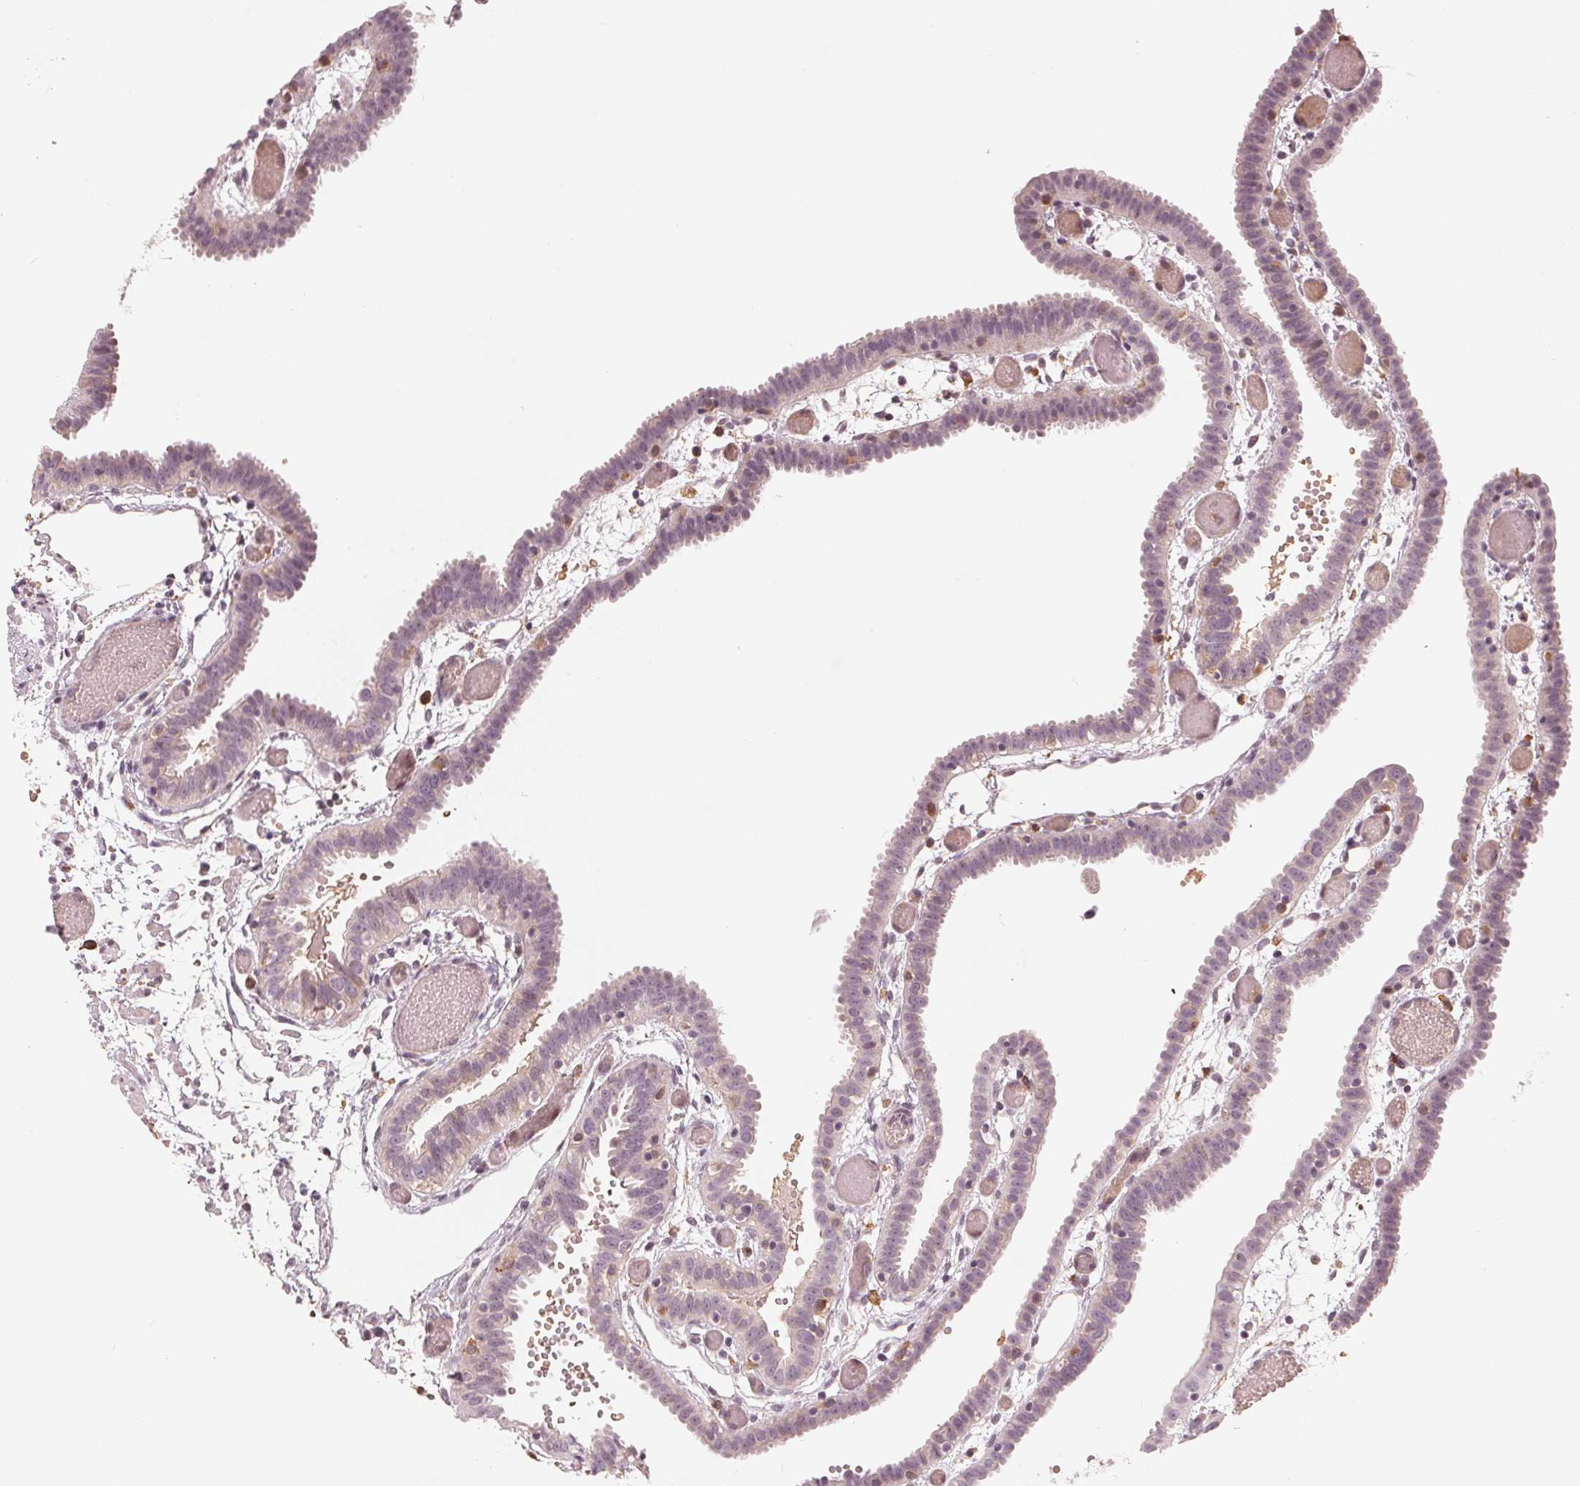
{"staining": {"intensity": "negative", "quantity": "none", "location": "none"}, "tissue": "fallopian tube", "cell_type": "Glandular cells", "image_type": "normal", "snomed": [{"axis": "morphology", "description": "Normal tissue, NOS"}, {"axis": "topography", "description": "Fallopian tube"}], "caption": "Protein analysis of benign fallopian tube demonstrates no significant expression in glandular cells. The staining is performed using DAB brown chromogen with nuclei counter-stained in using hematoxylin.", "gene": "IL9R", "patient": {"sex": "female", "age": 37}}